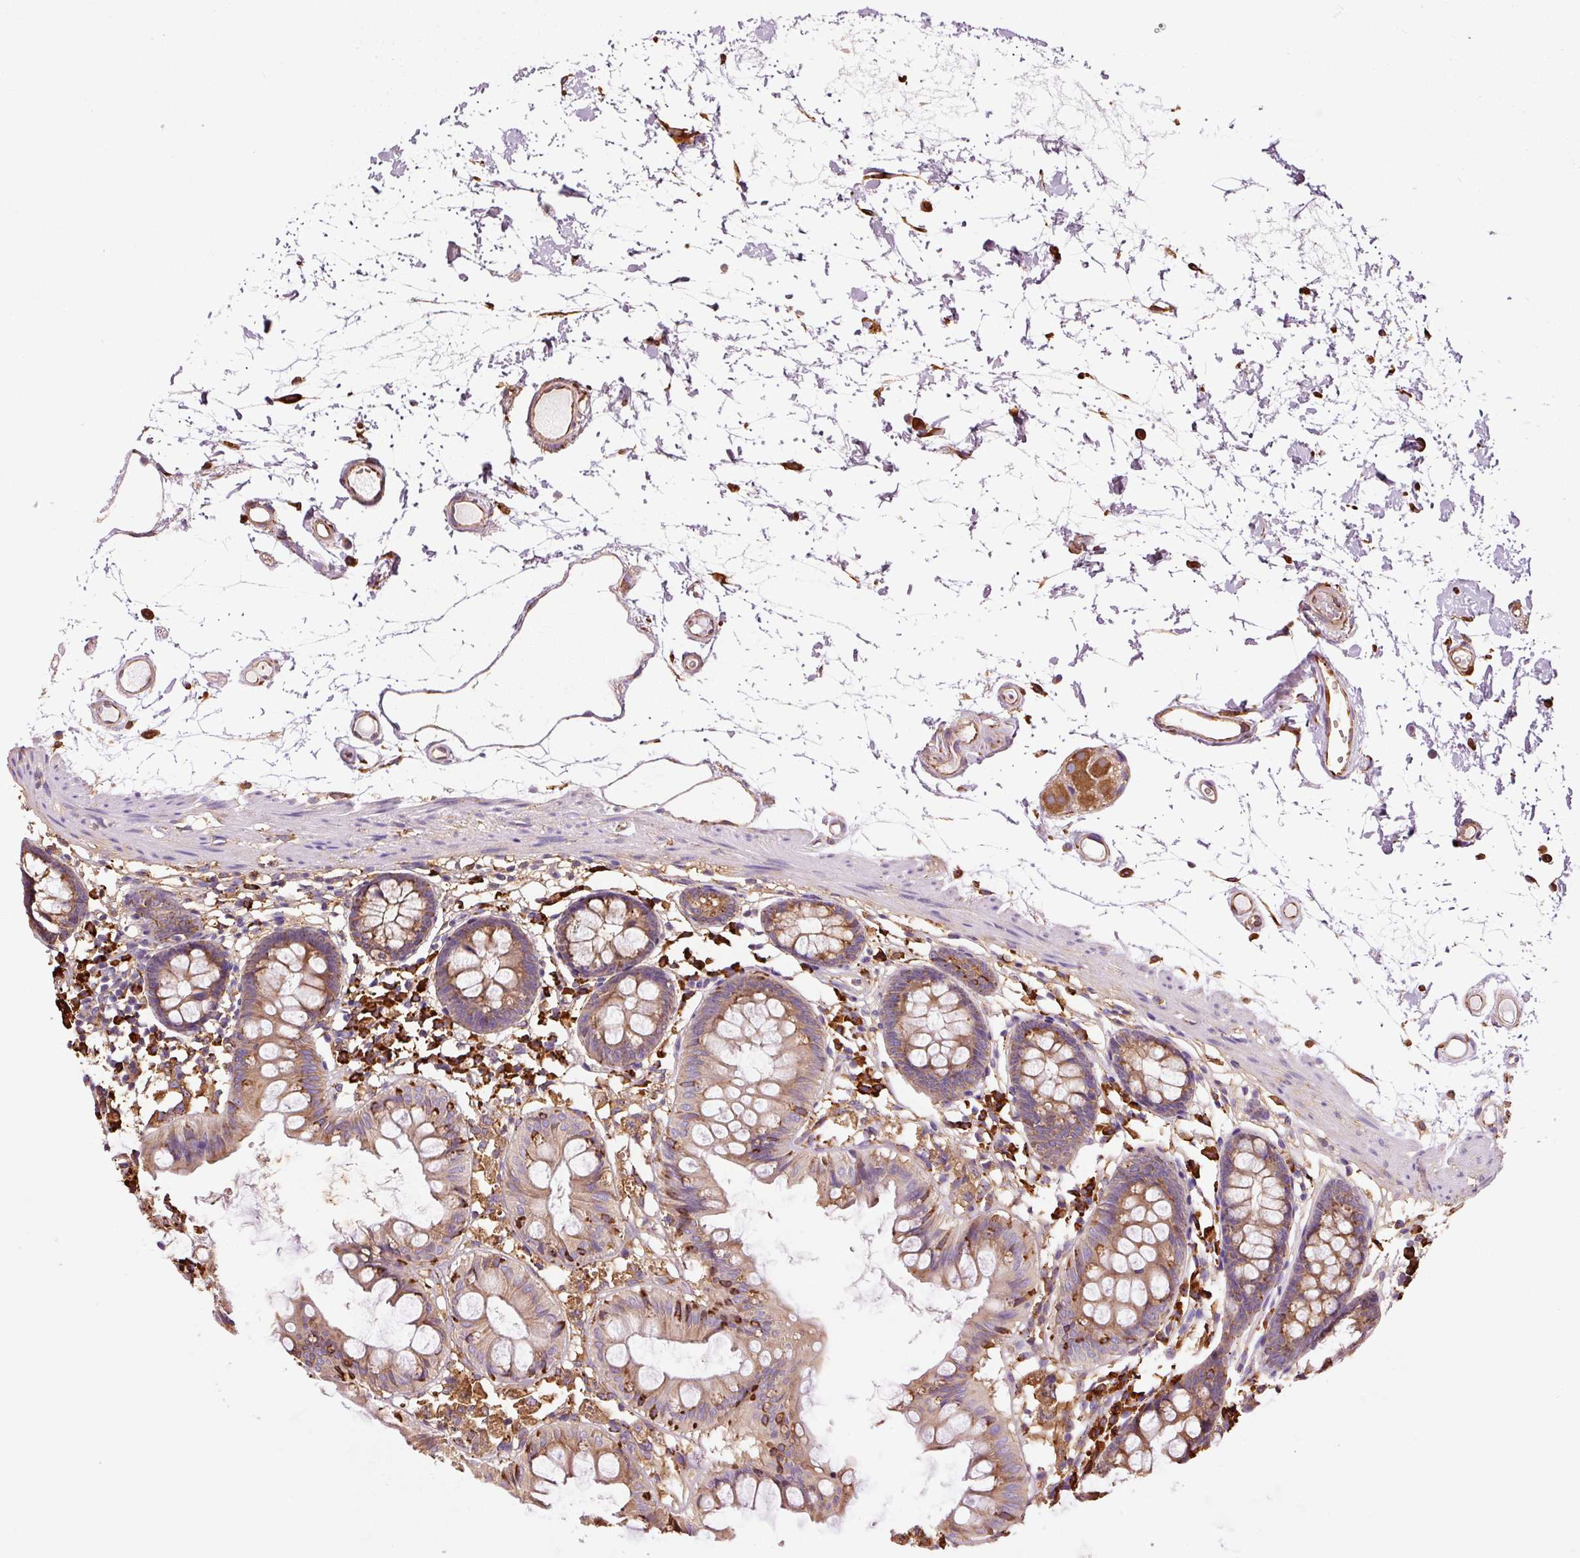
{"staining": {"intensity": "moderate", "quantity": ">75%", "location": "cytoplasmic/membranous"}, "tissue": "colon", "cell_type": "Endothelial cells", "image_type": "normal", "snomed": [{"axis": "morphology", "description": "Normal tissue, NOS"}, {"axis": "topography", "description": "Colon"}], "caption": "Protein analysis of benign colon reveals moderate cytoplasmic/membranous positivity in about >75% of endothelial cells. Immunohistochemistry stains the protein of interest in brown and the nuclei are stained blue.", "gene": "ENSG00000256500", "patient": {"sex": "female", "age": 84}}